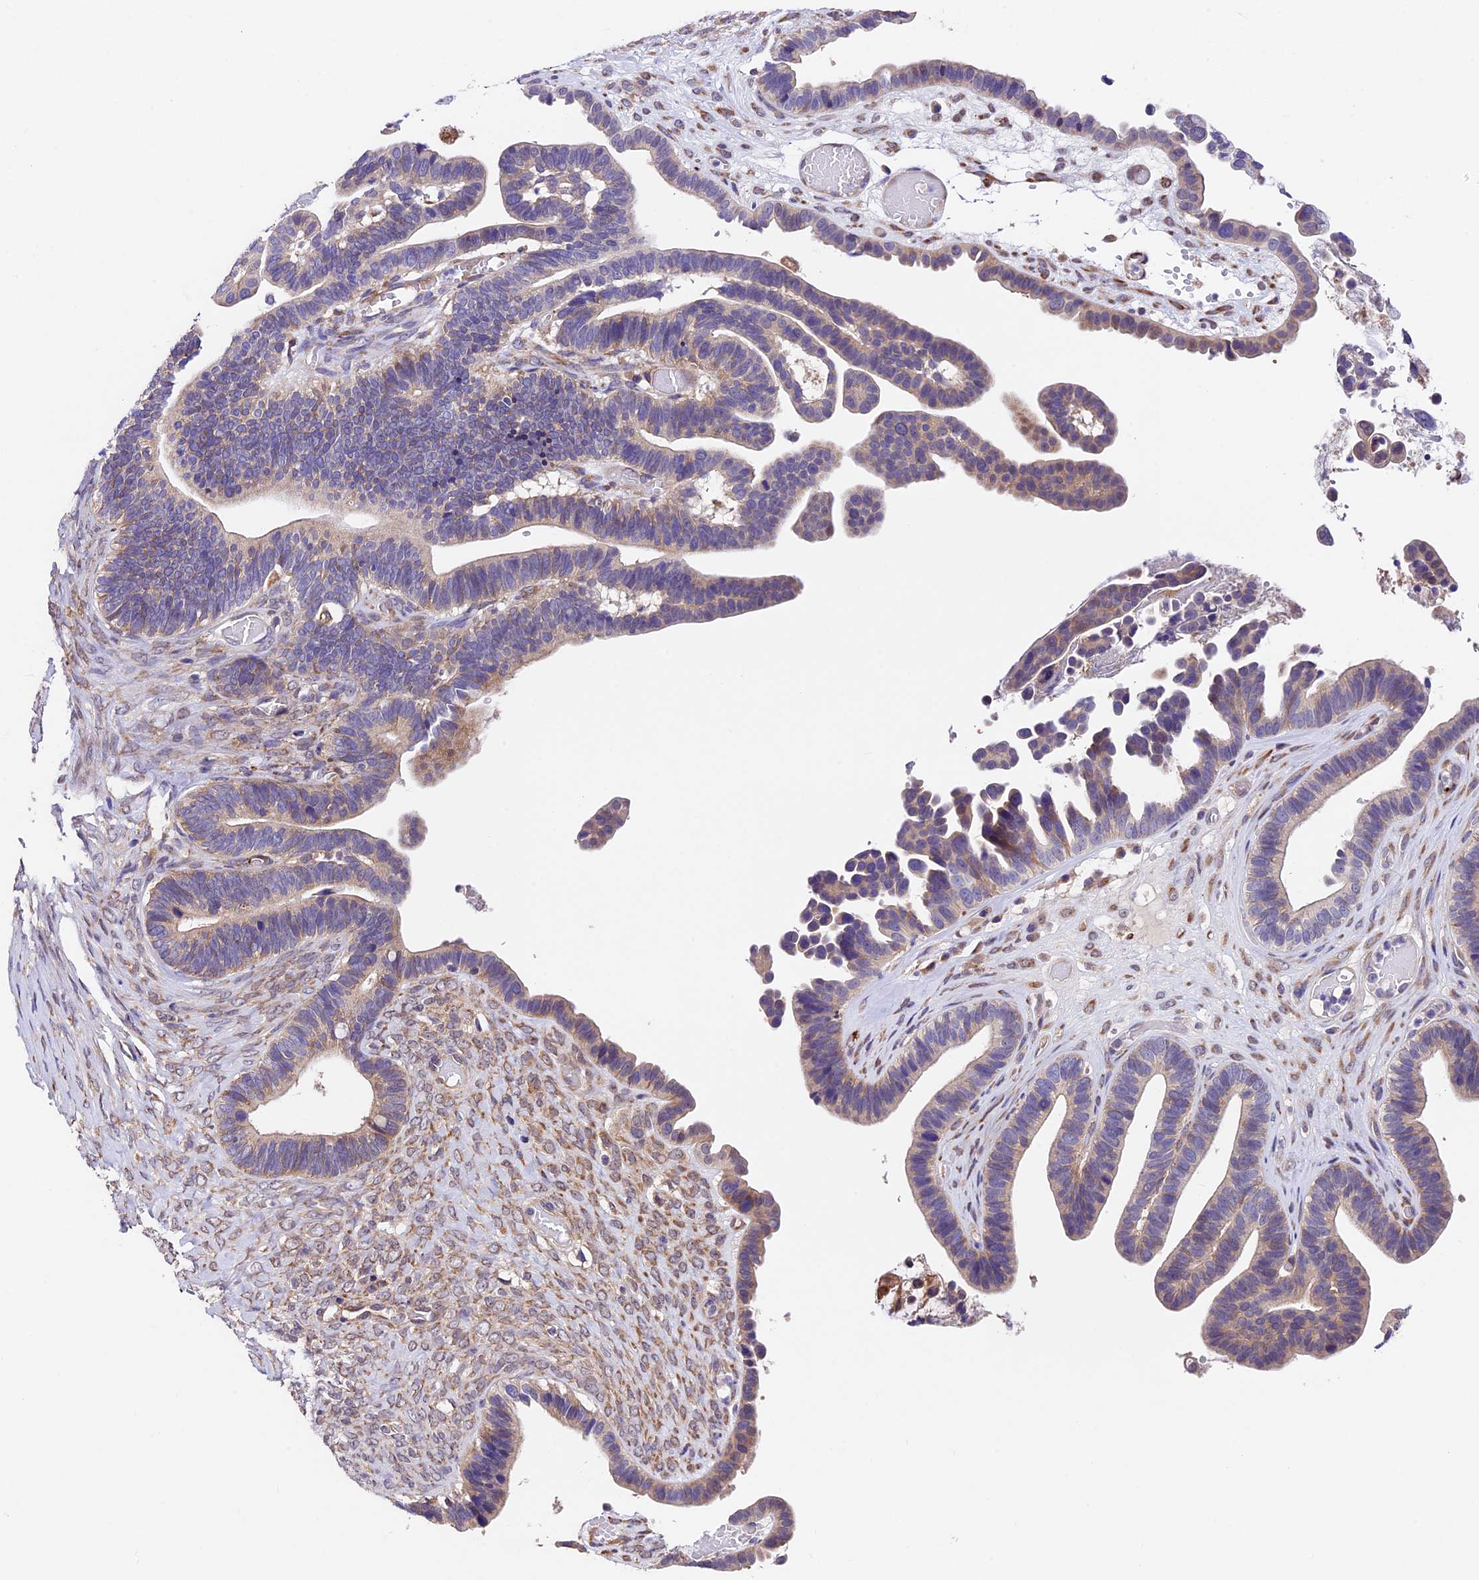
{"staining": {"intensity": "weak", "quantity": "<25%", "location": "cytoplasmic/membranous"}, "tissue": "ovarian cancer", "cell_type": "Tumor cells", "image_type": "cancer", "snomed": [{"axis": "morphology", "description": "Cystadenocarcinoma, serous, NOS"}, {"axis": "topography", "description": "Ovary"}], "caption": "Photomicrograph shows no protein expression in tumor cells of ovarian serous cystadenocarcinoma tissue.", "gene": "LSM7", "patient": {"sex": "female", "age": 56}}